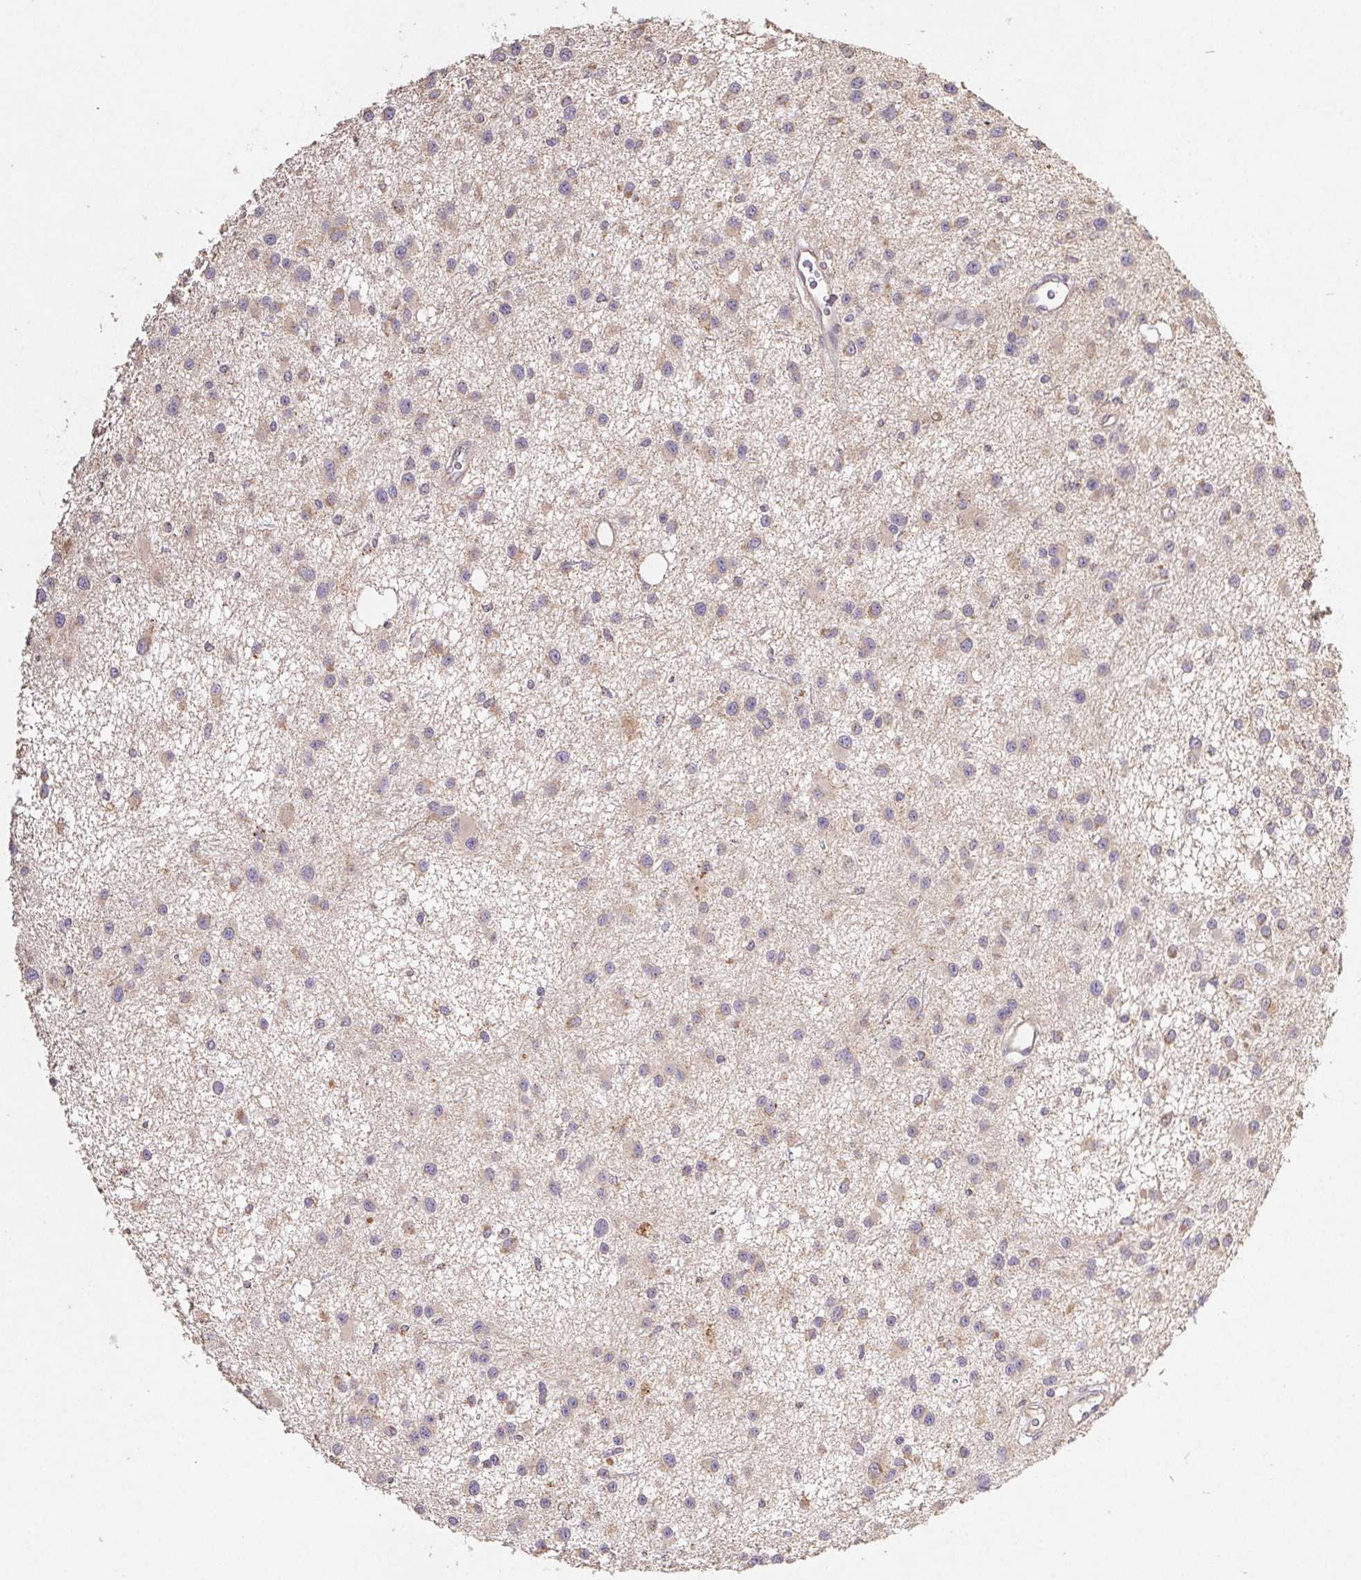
{"staining": {"intensity": "weak", "quantity": "25%-75%", "location": "cytoplasmic/membranous"}, "tissue": "glioma", "cell_type": "Tumor cells", "image_type": "cancer", "snomed": [{"axis": "morphology", "description": "Glioma, malignant, Low grade"}, {"axis": "topography", "description": "Brain"}], "caption": "Tumor cells show weak cytoplasmic/membranous positivity in about 25%-75% of cells in low-grade glioma (malignant).", "gene": "RAB11A", "patient": {"sex": "male", "age": 43}}